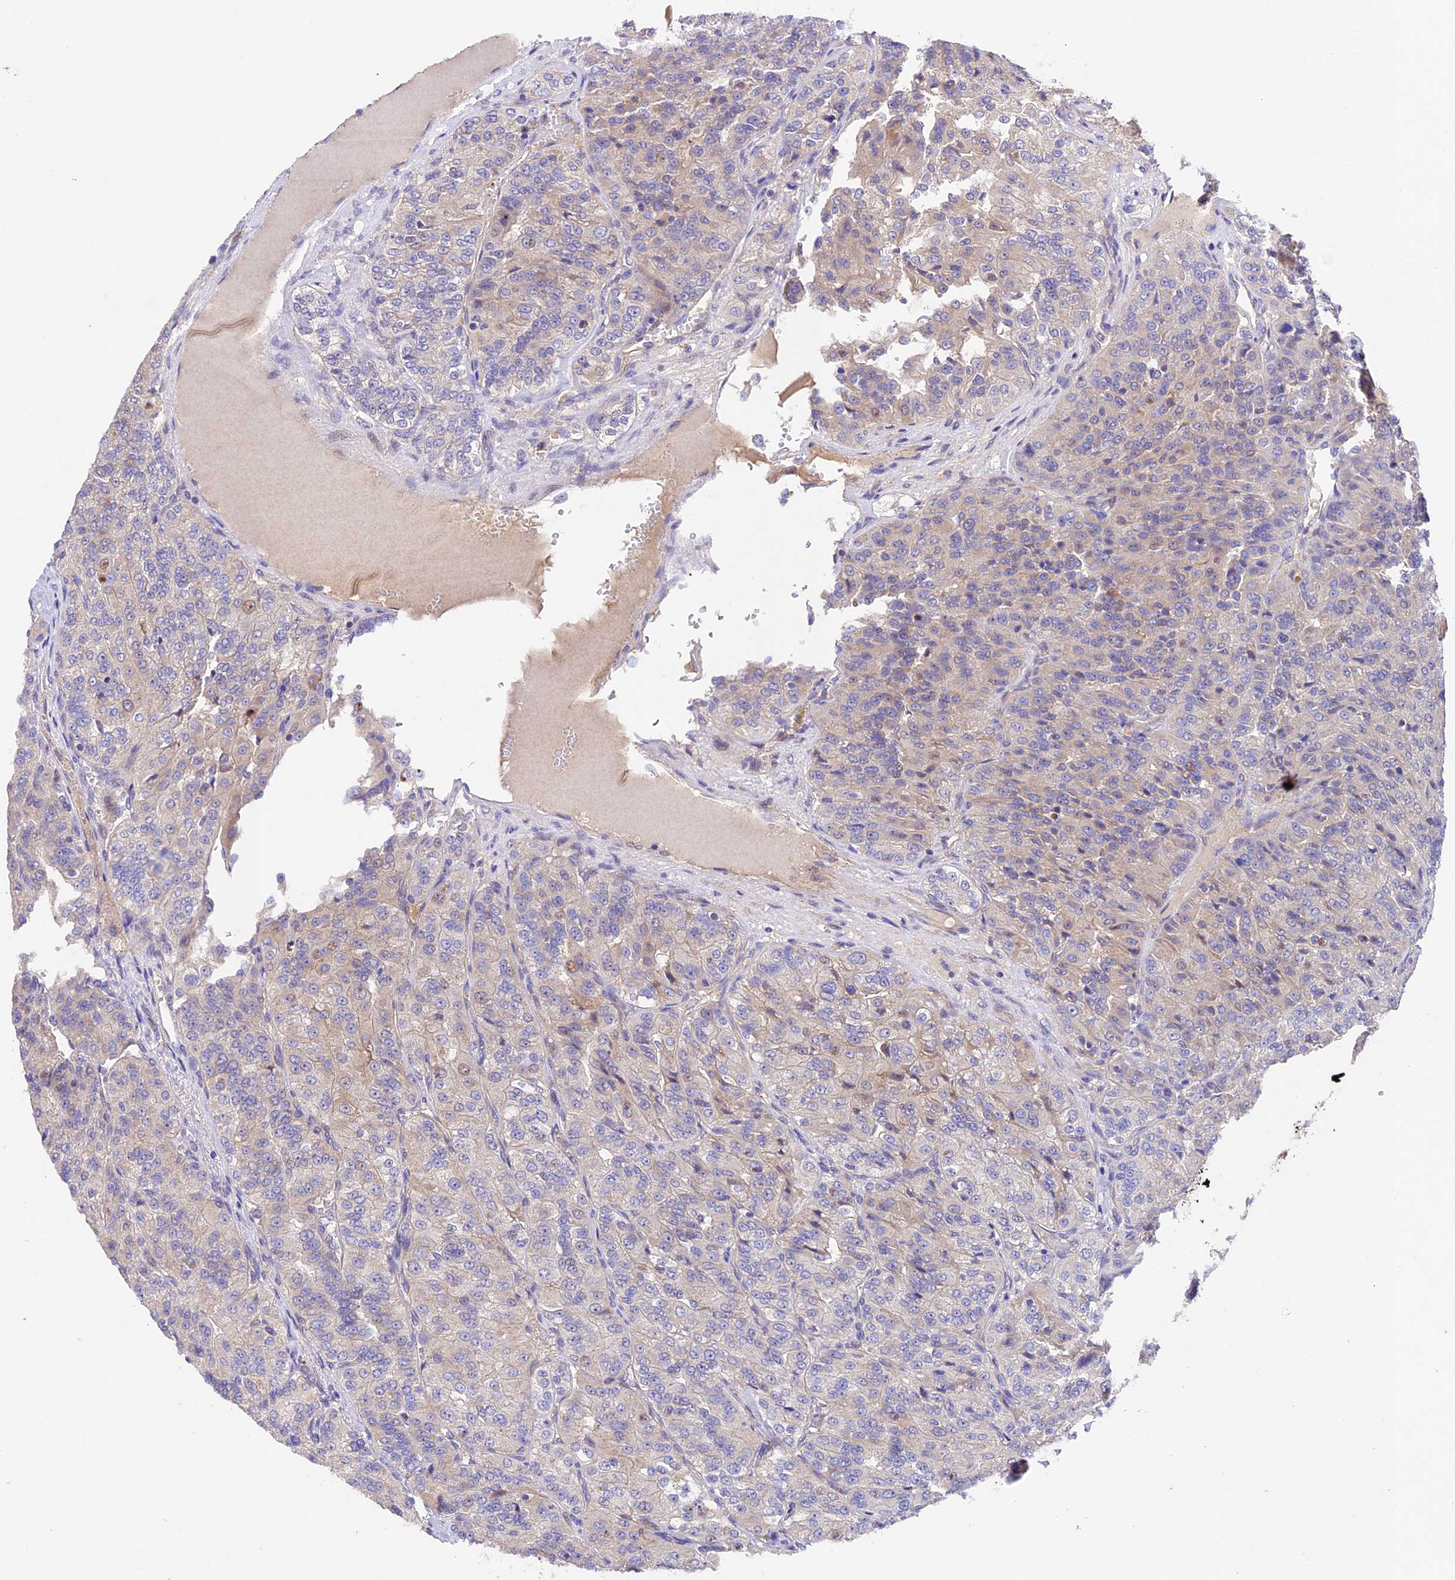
{"staining": {"intensity": "weak", "quantity": "<25%", "location": "cytoplasmic/membranous"}, "tissue": "renal cancer", "cell_type": "Tumor cells", "image_type": "cancer", "snomed": [{"axis": "morphology", "description": "Adenocarcinoma, NOS"}, {"axis": "topography", "description": "Kidney"}], "caption": "A high-resolution micrograph shows immunohistochemistry (IHC) staining of renal cancer, which demonstrates no significant expression in tumor cells.", "gene": "SBNO2", "patient": {"sex": "female", "age": 63}}